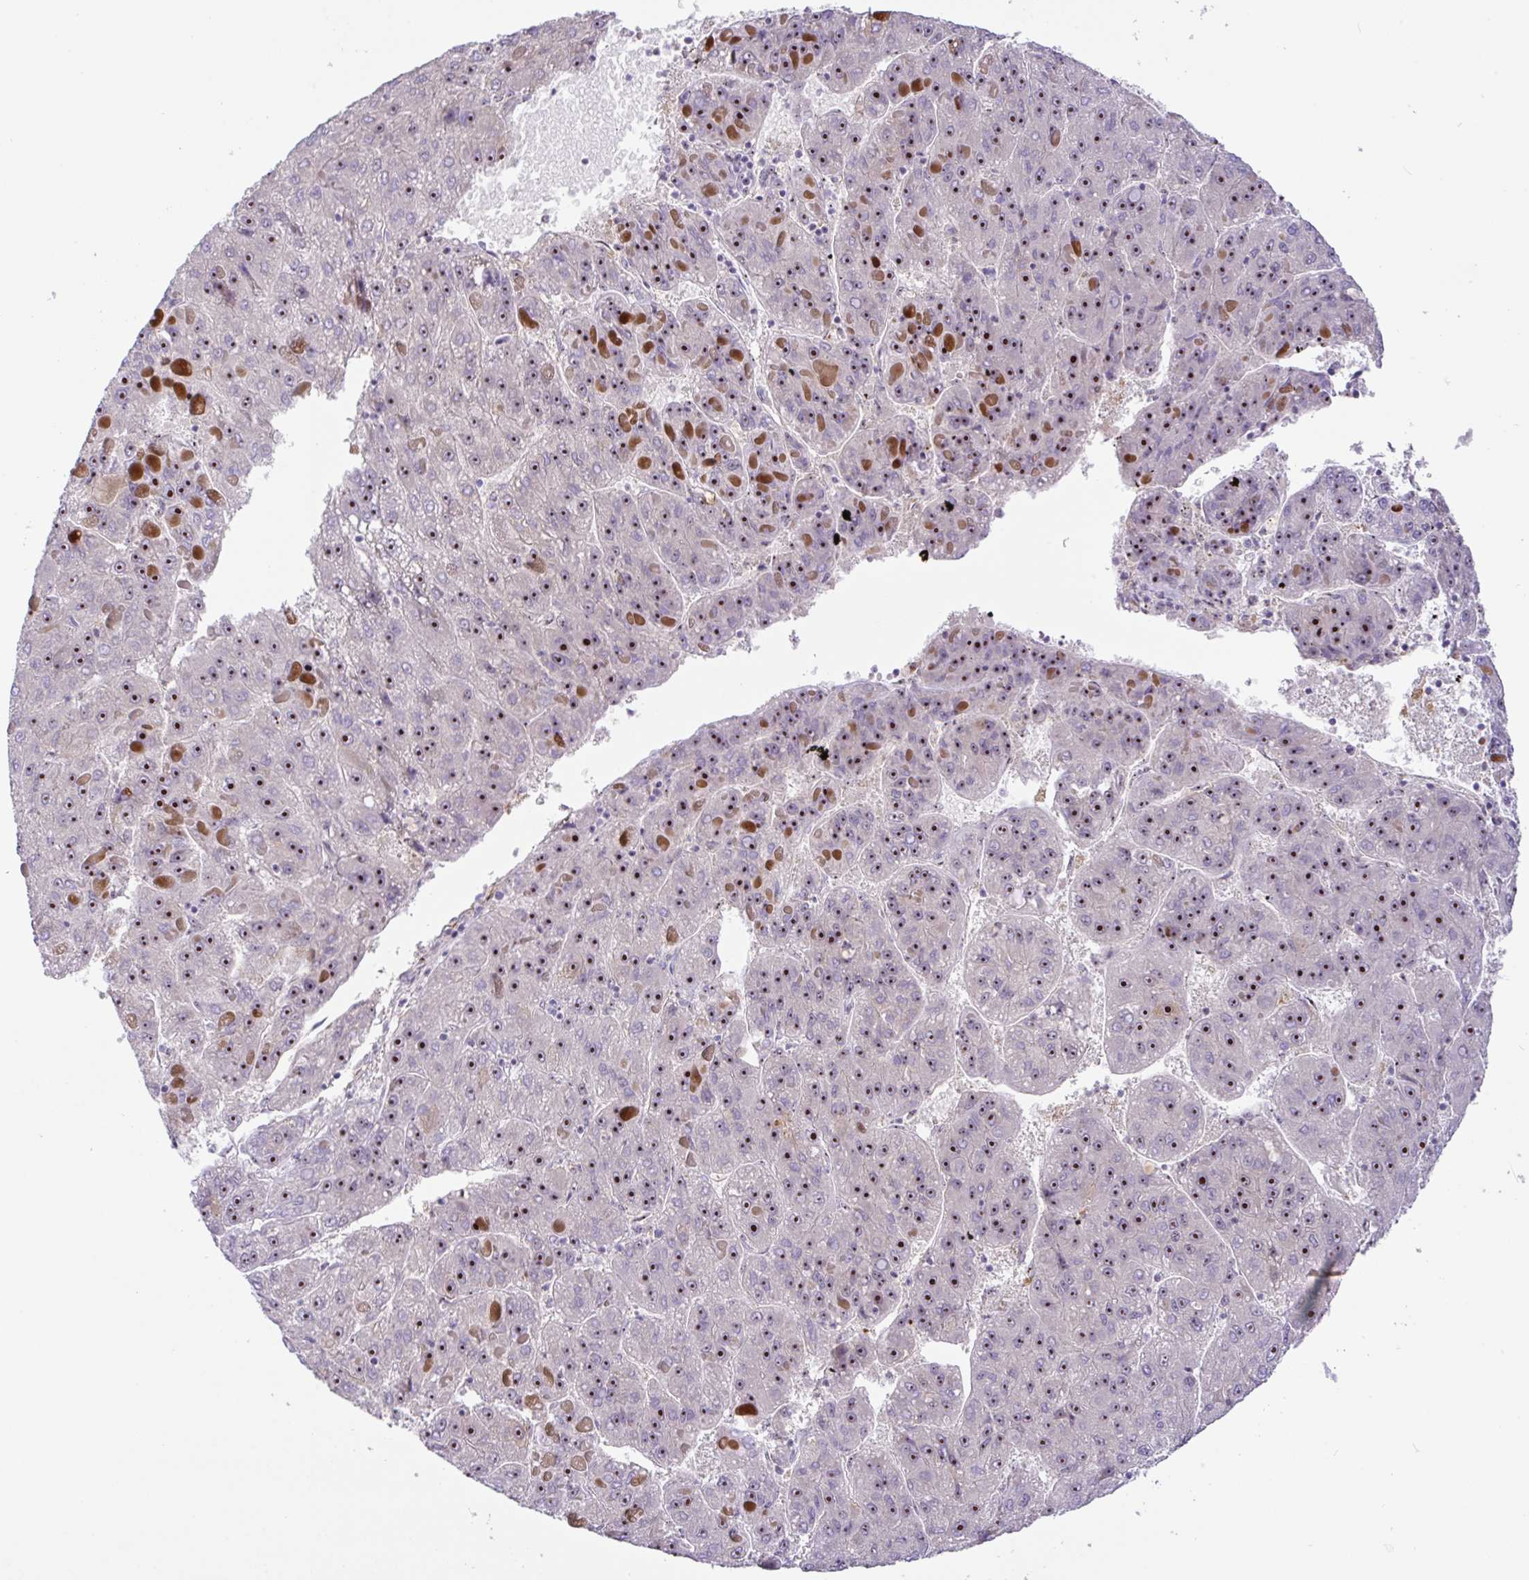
{"staining": {"intensity": "strong", "quantity": "25%-75%", "location": "nuclear"}, "tissue": "liver cancer", "cell_type": "Tumor cells", "image_type": "cancer", "snomed": [{"axis": "morphology", "description": "Carcinoma, Hepatocellular, NOS"}, {"axis": "topography", "description": "Liver"}], "caption": "Human hepatocellular carcinoma (liver) stained with a brown dye shows strong nuclear positive staining in approximately 25%-75% of tumor cells.", "gene": "MXRA8", "patient": {"sex": "female", "age": 82}}